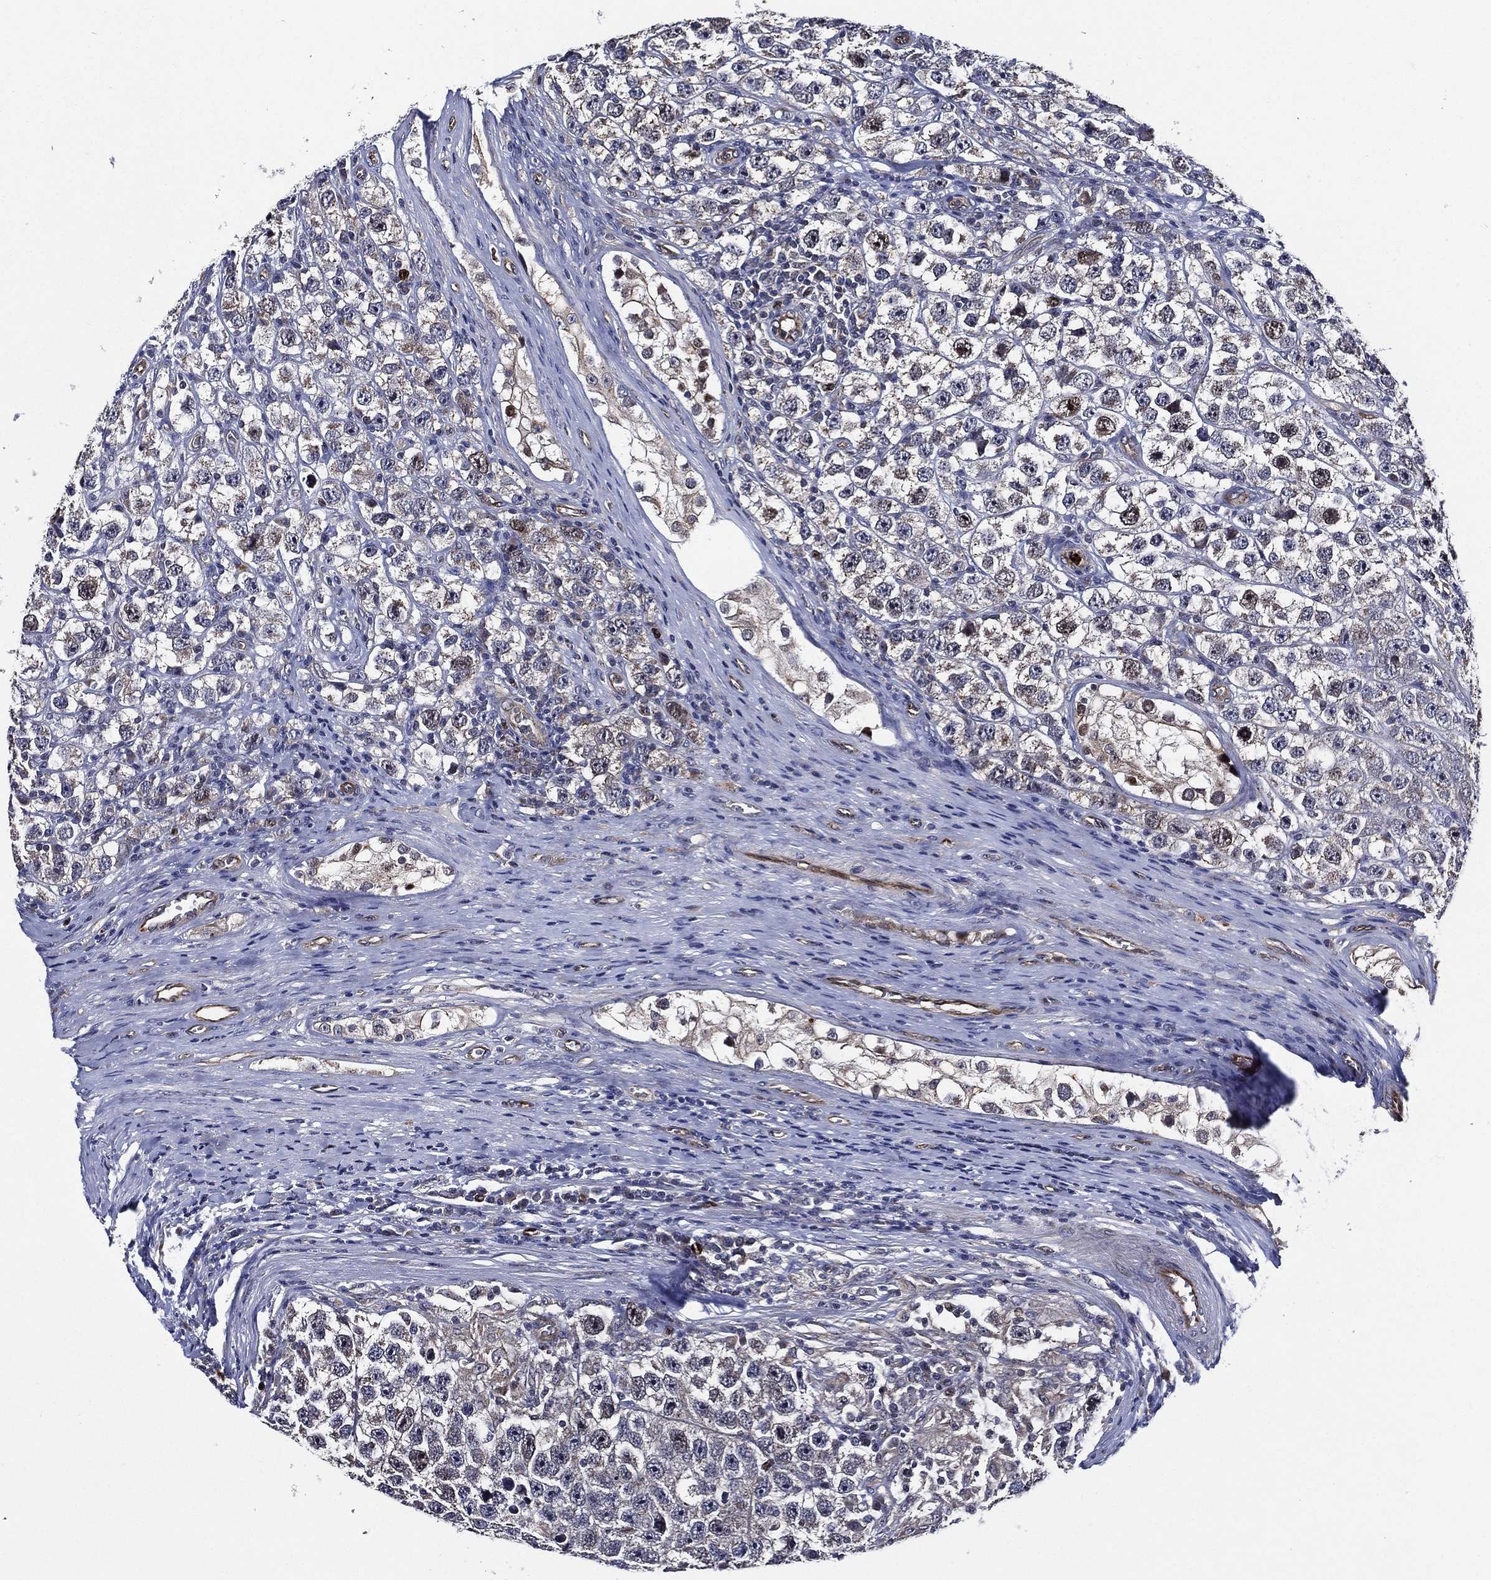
{"staining": {"intensity": "moderate", "quantity": "<25%", "location": "nuclear"}, "tissue": "testis cancer", "cell_type": "Tumor cells", "image_type": "cancer", "snomed": [{"axis": "morphology", "description": "Seminoma, NOS"}, {"axis": "topography", "description": "Testis"}], "caption": "Immunohistochemistry (DAB (3,3'-diaminobenzidine)) staining of human testis seminoma reveals moderate nuclear protein staining in about <25% of tumor cells. (Brightfield microscopy of DAB IHC at high magnification).", "gene": "KIF20B", "patient": {"sex": "male", "age": 26}}